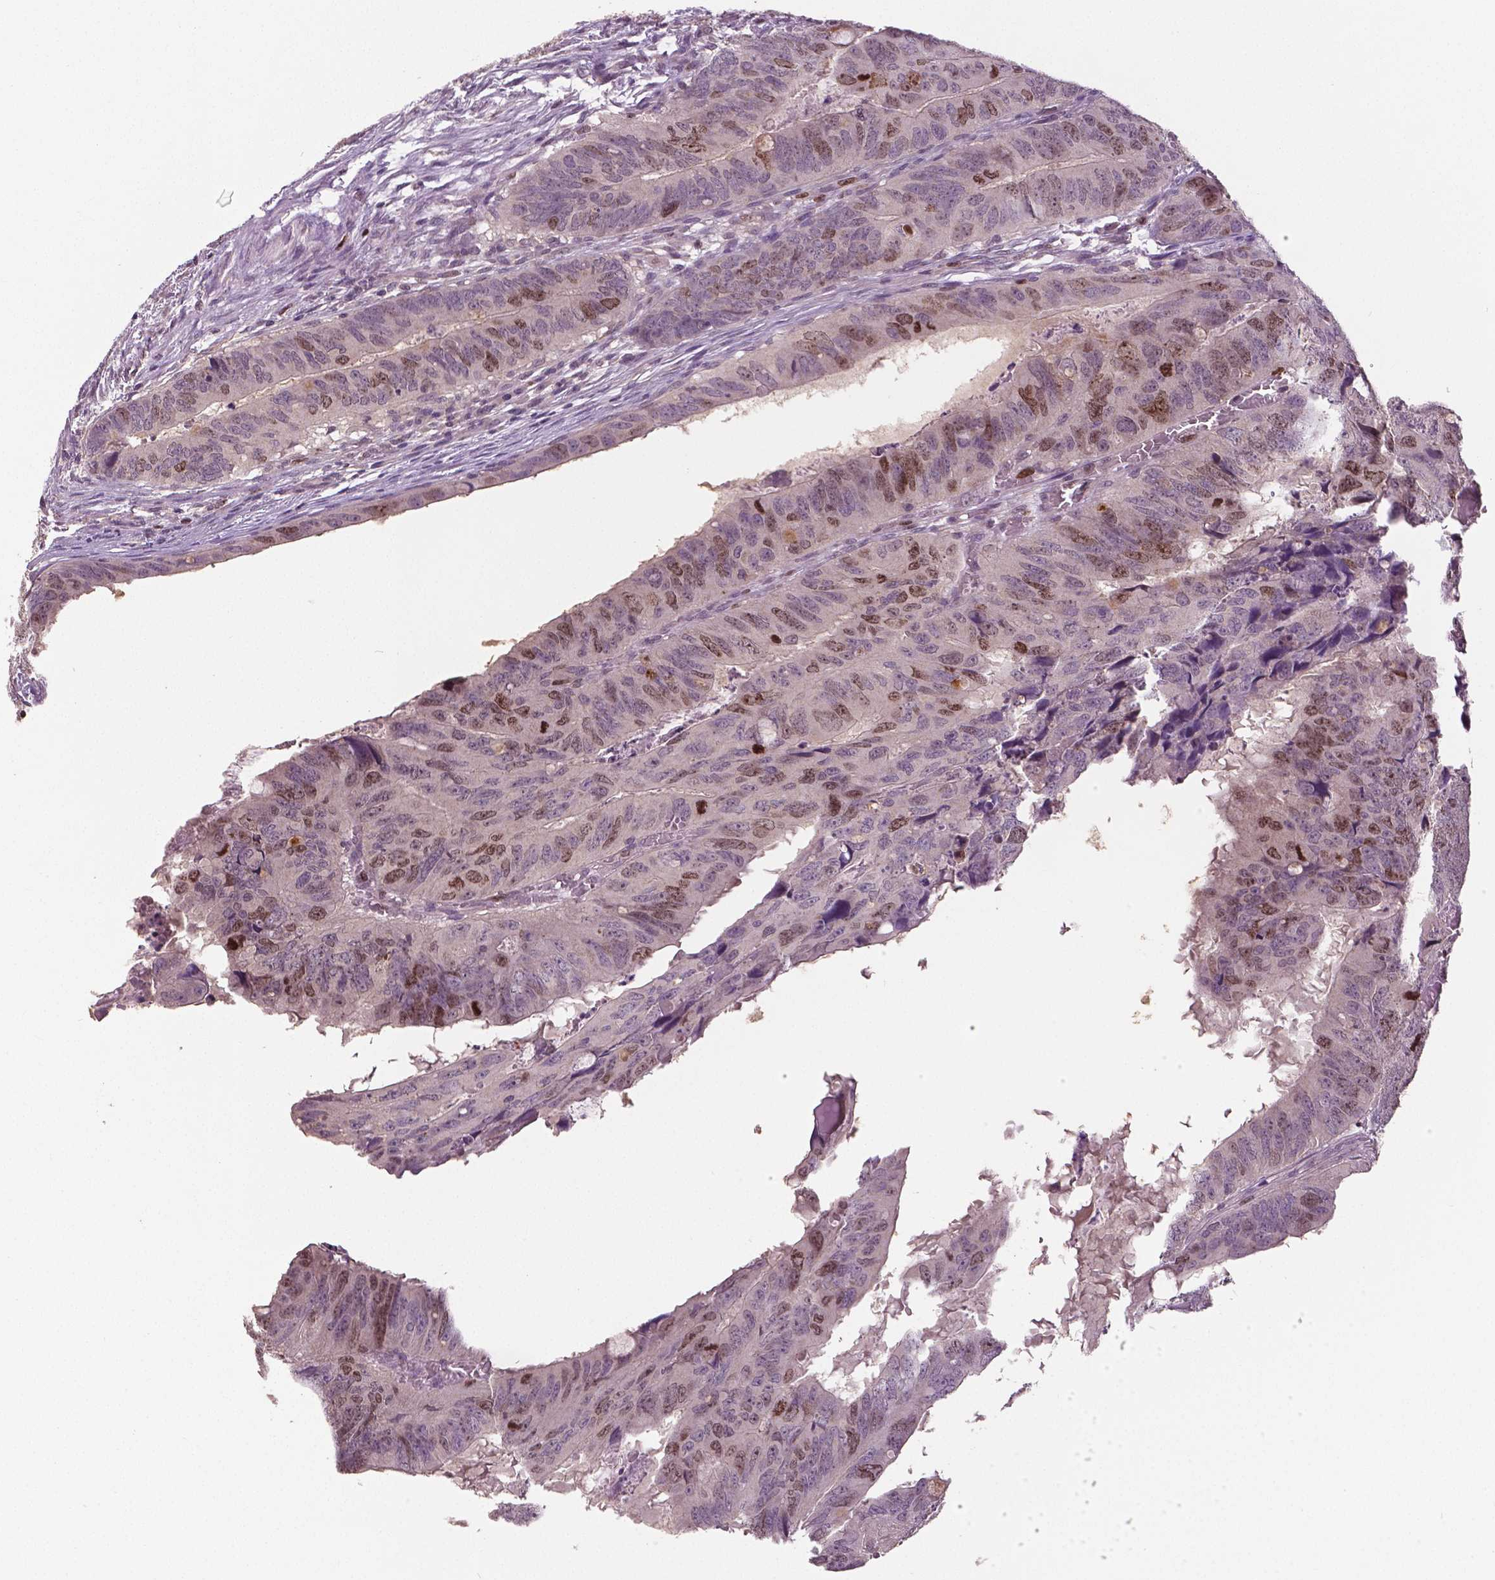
{"staining": {"intensity": "moderate", "quantity": "25%-75%", "location": "nuclear"}, "tissue": "colorectal cancer", "cell_type": "Tumor cells", "image_type": "cancer", "snomed": [{"axis": "morphology", "description": "Adenocarcinoma, NOS"}, {"axis": "topography", "description": "Colon"}], "caption": "Colorectal cancer (adenocarcinoma) was stained to show a protein in brown. There is medium levels of moderate nuclear expression in approximately 25%-75% of tumor cells. (brown staining indicates protein expression, while blue staining denotes nuclei).", "gene": "MKI67", "patient": {"sex": "male", "age": 79}}